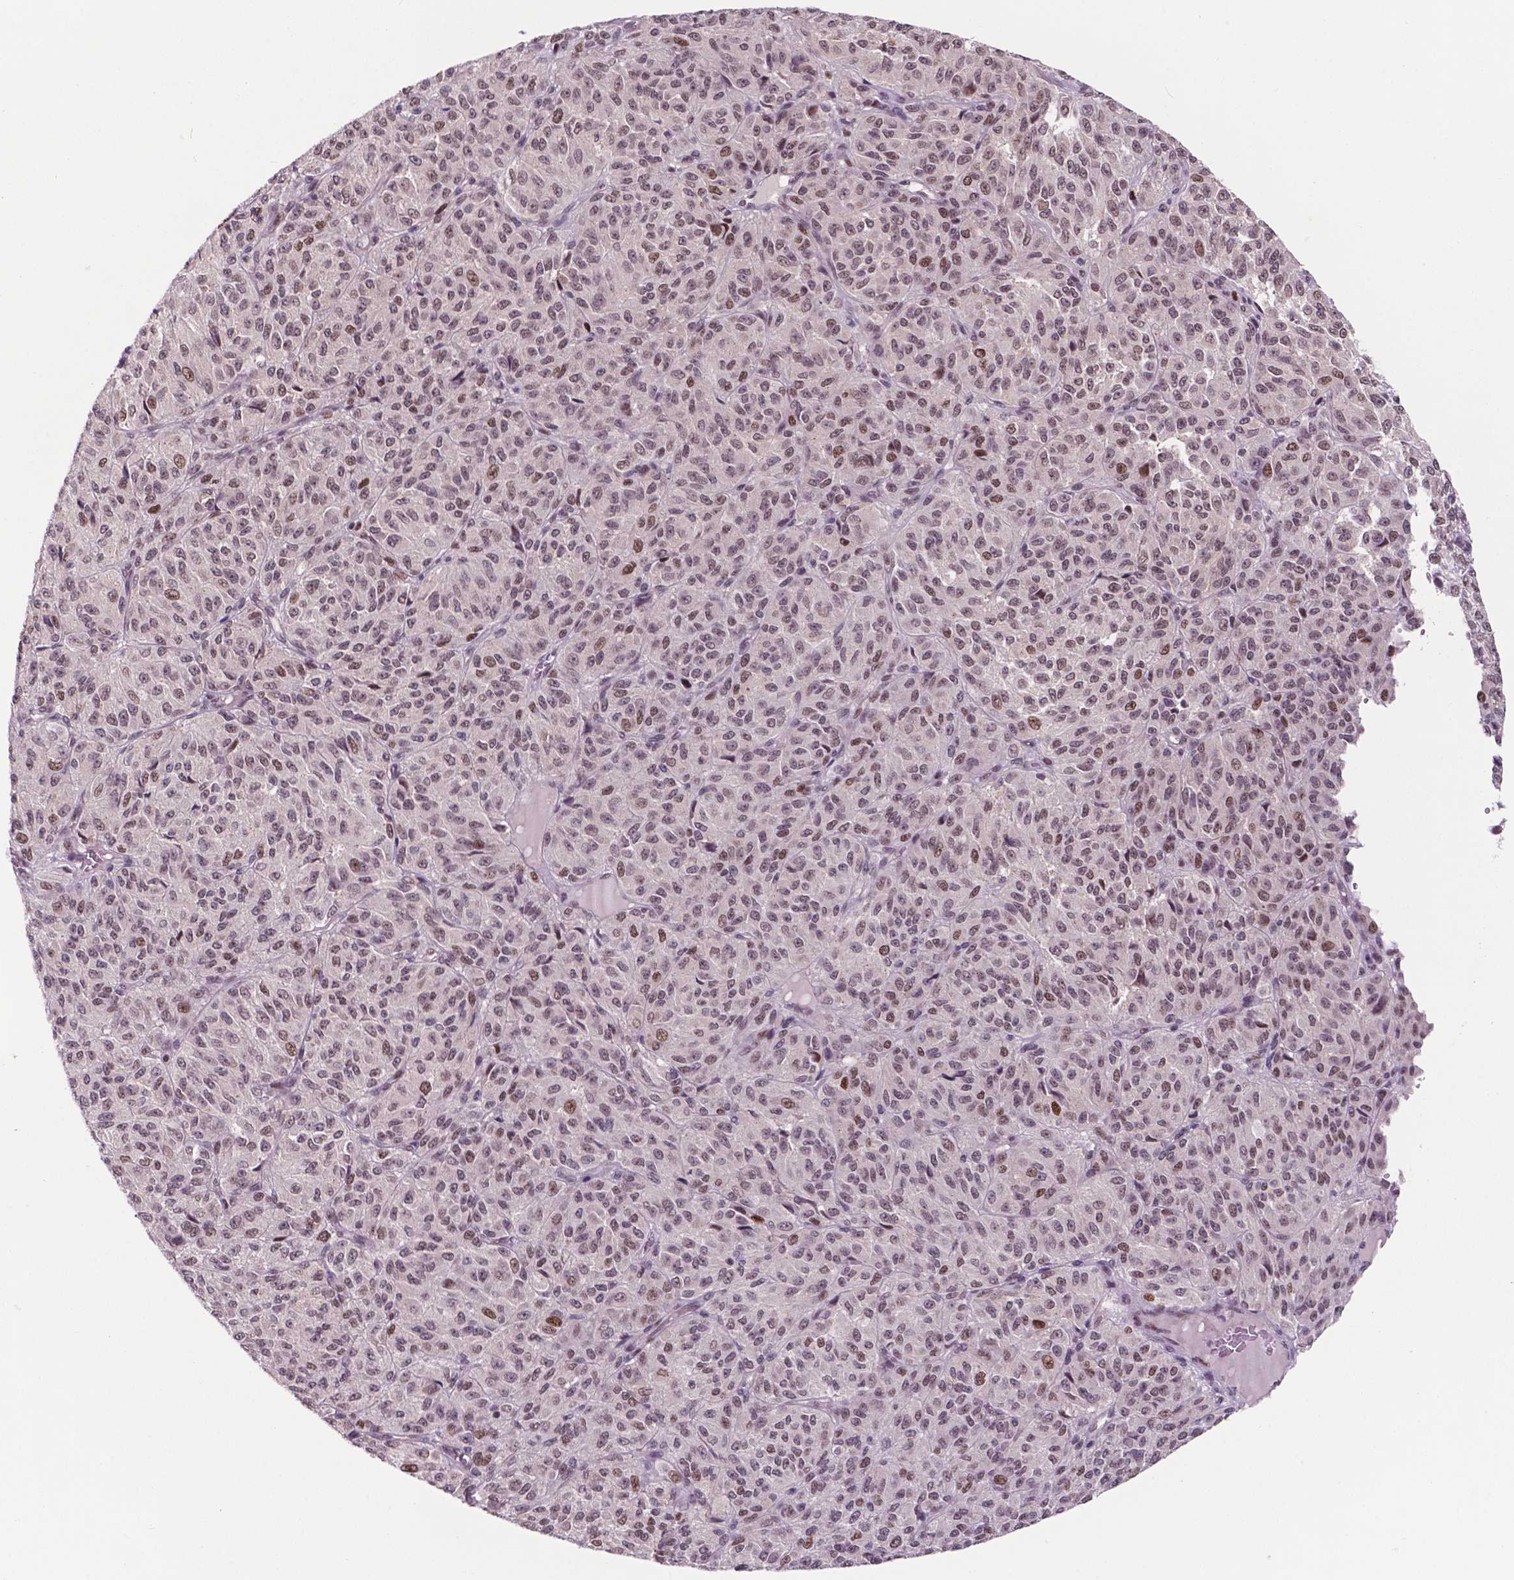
{"staining": {"intensity": "moderate", "quantity": "<25%", "location": "nuclear"}, "tissue": "melanoma", "cell_type": "Tumor cells", "image_type": "cancer", "snomed": [{"axis": "morphology", "description": "Malignant melanoma, Metastatic site"}, {"axis": "topography", "description": "Brain"}], "caption": "The photomicrograph shows immunohistochemical staining of melanoma. There is moderate nuclear expression is seen in about <25% of tumor cells.", "gene": "PER2", "patient": {"sex": "female", "age": 56}}